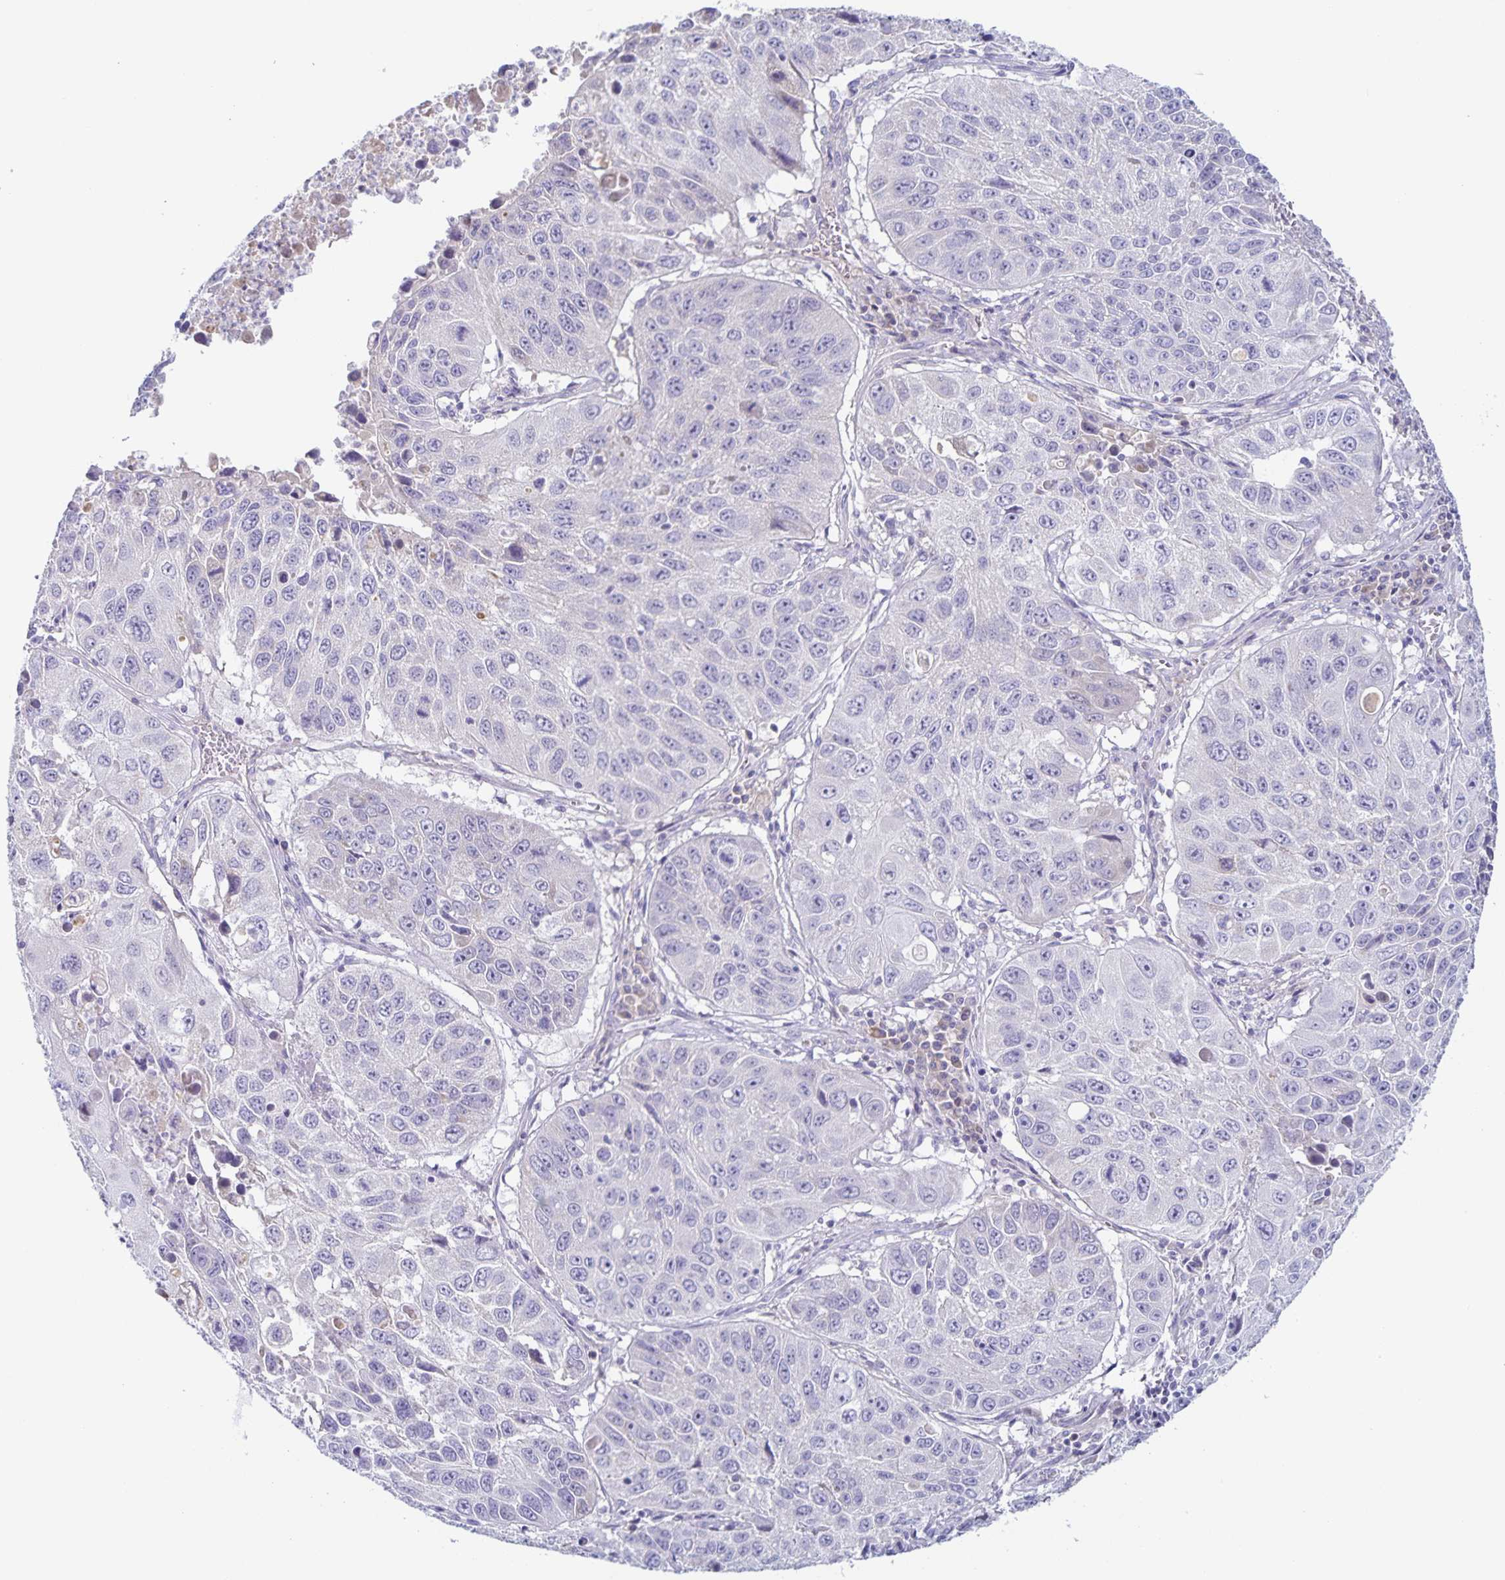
{"staining": {"intensity": "negative", "quantity": "none", "location": "none"}, "tissue": "lung cancer", "cell_type": "Tumor cells", "image_type": "cancer", "snomed": [{"axis": "morphology", "description": "Squamous cell carcinoma, NOS"}, {"axis": "topography", "description": "Lung"}], "caption": "A high-resolution micrograph shows immunohistochemistry staining of lung cancer, which demonstrates no significant staining in tumor cells.", "gene": "RPL36A", "patient": {"sex": "female", "age": 61}}